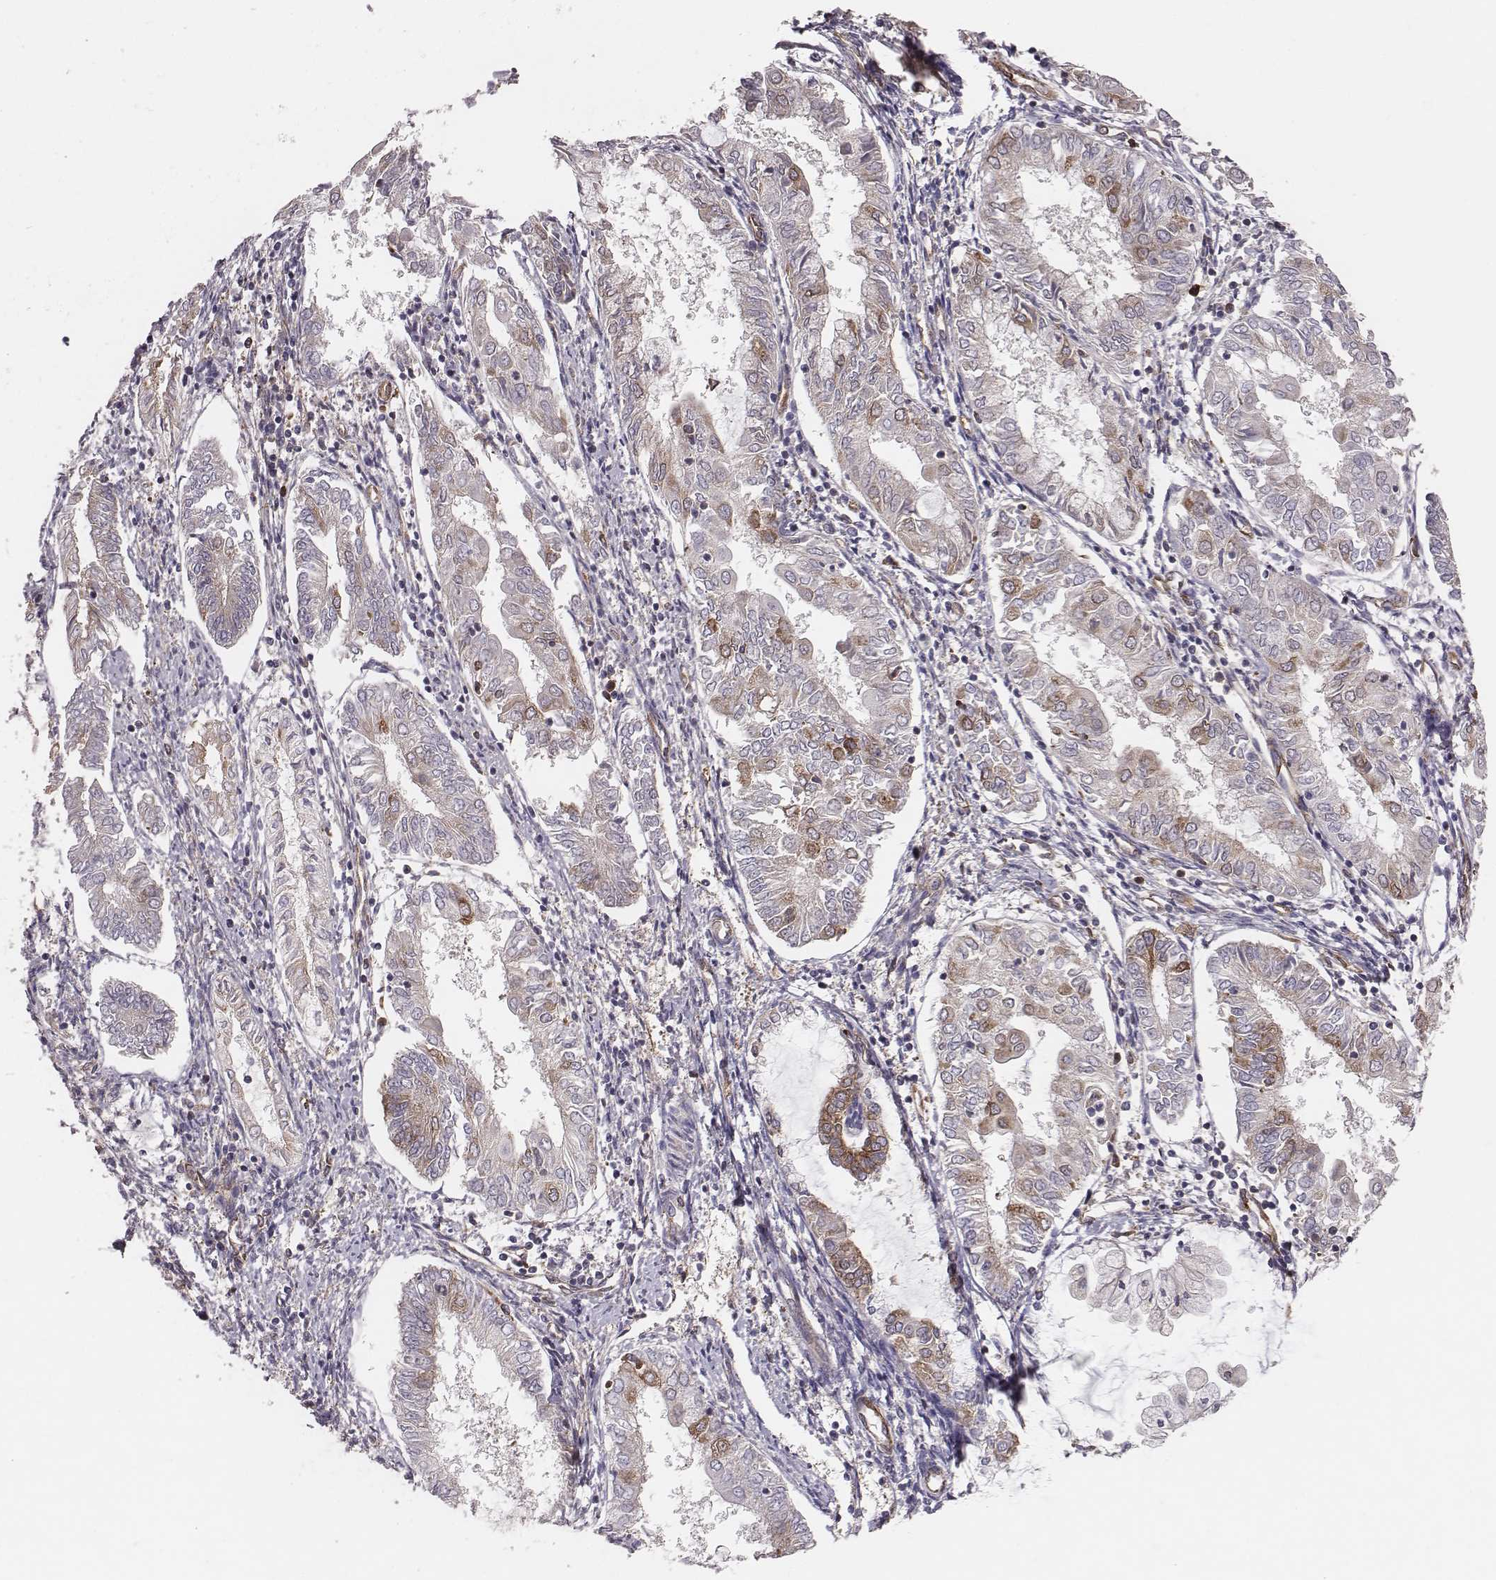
{"staining": {"intensity": "moderate", "quantity": "<25%", "location": "cytoplasmic/membranous"}, "tissue": "endometrial cancer", "cell_type": "Tumor cells", "image_type": "cancer", "snomed": [{"axis": "morphology", "description": "Adenocarcinoma, NOS"}, {"axis": "topography", "description": "Endometrium"}], "caption": "An IHC histopathology image of neoplastic tissue is shown. Protein staining in brown shows moderate cytoplasmic/membranous positivity in endometrial cancer within tumor cells. (DAB IHC, brown staining for protein, blue staining for nuclei).", "gene": "TXLNA", "patient": {"sex": "female", "age": 68}}